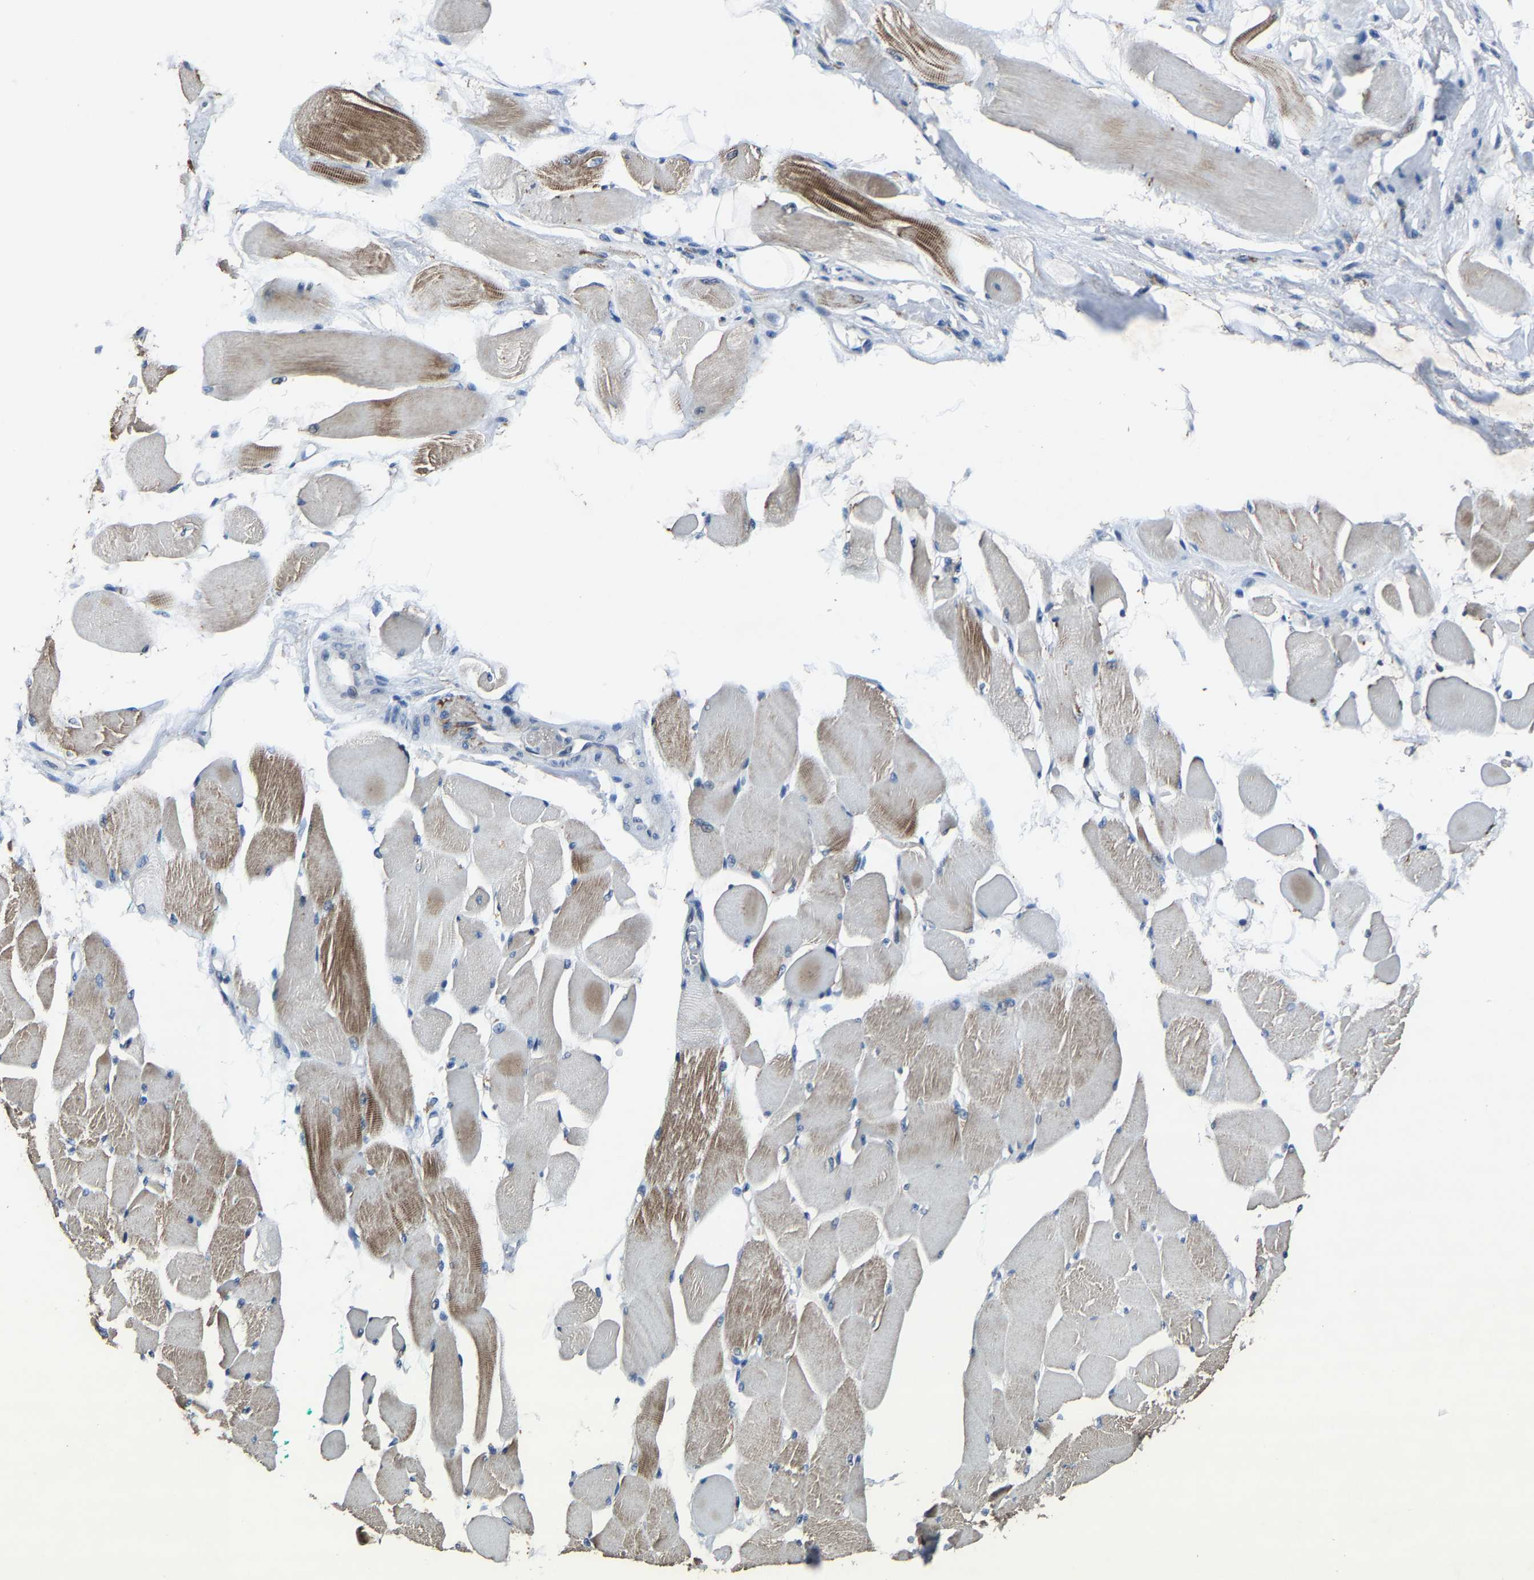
{"staining": {"intensity": "moderate", "quantity": "25%-75%", "location": "cytoplasmic/membranous"}, "tissue": "skeletal muscle", "cell_type": "Myocytes", "image_type": "normal", "snomed": [{"axis": "morphology", "description": "Normal tissue, NOS"}, {"axis": "topography", "description": "Skeletal muscle"}, {"axis": "topography", "description": "Peripheral nerve tissue"}], "caption": "This is an image of immunohistochemistry (IHC) staining of normal skeletal muscle, which shows moderate staining in the cytoplasmic/membranous of myocytes.", "gene": "PCNX2", "patient": {"sex": "female", "age": 84}}